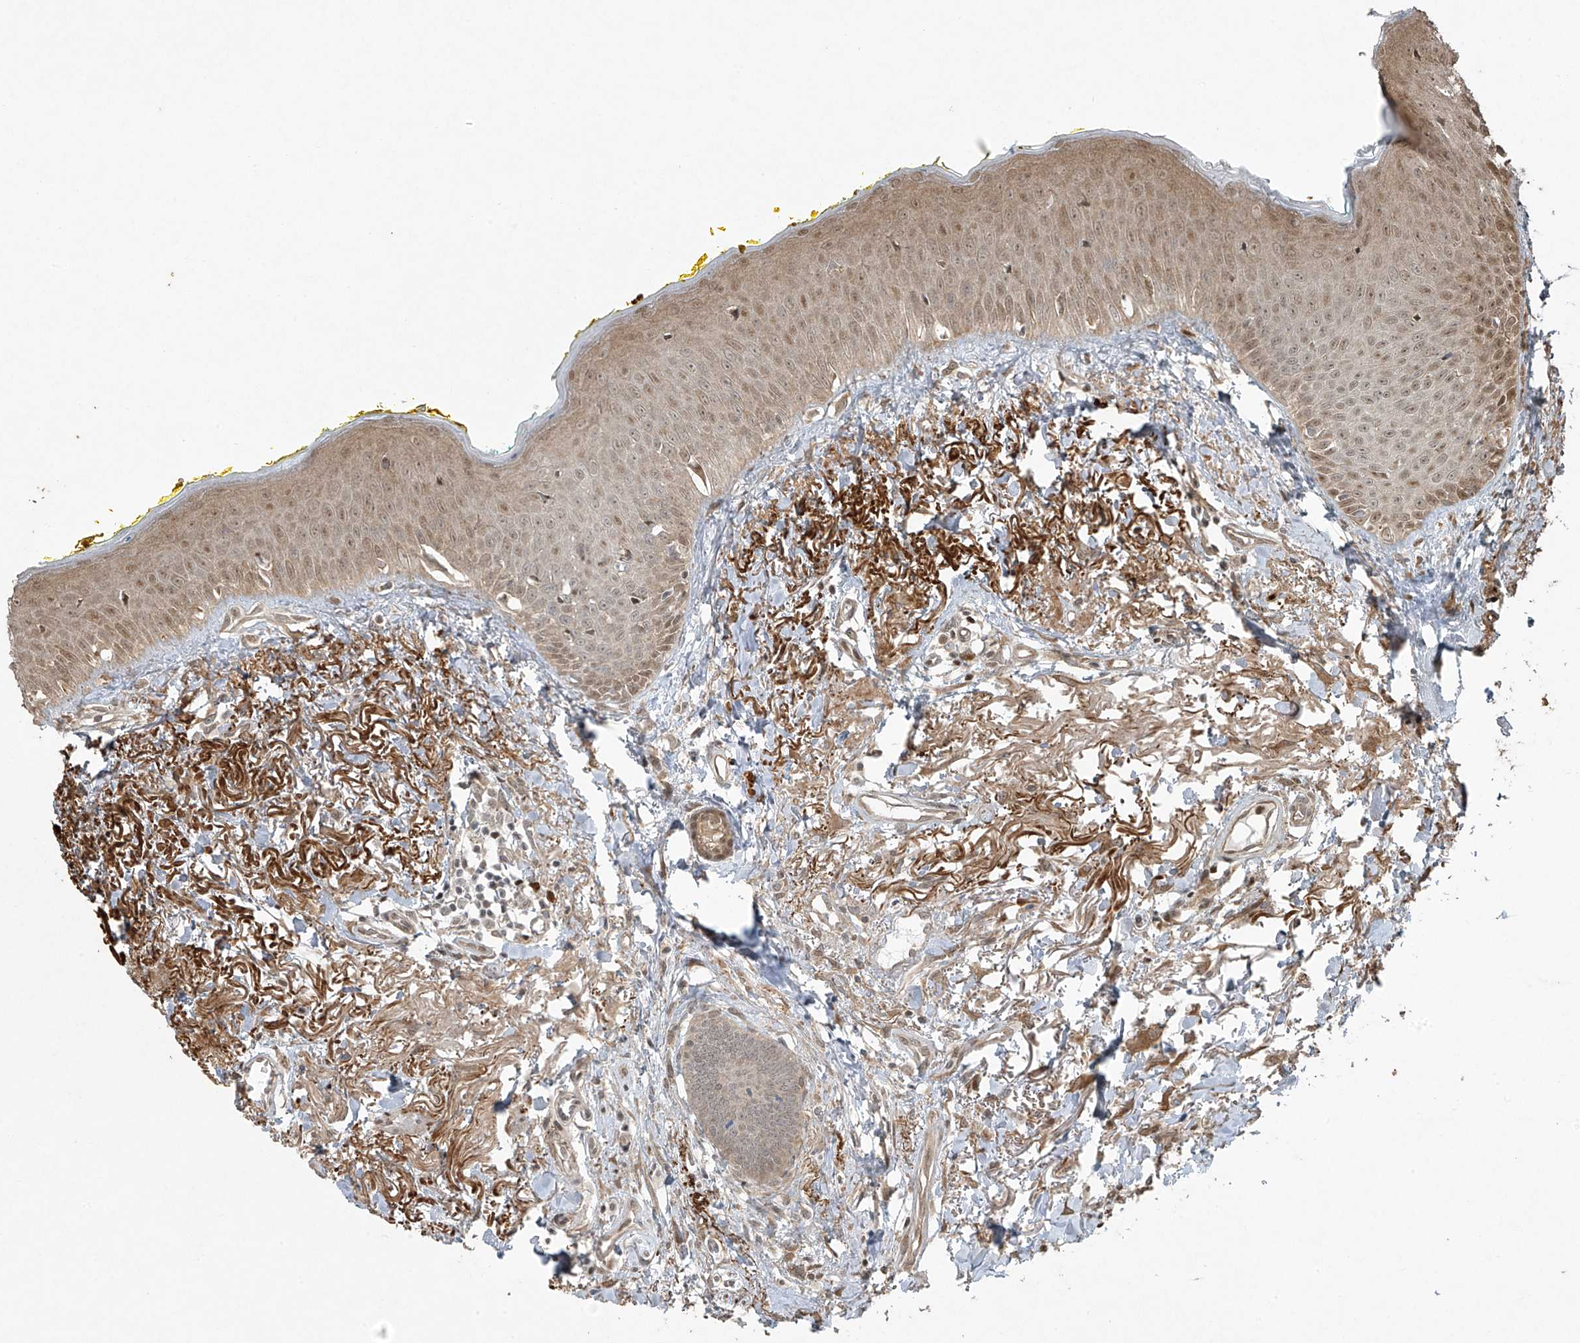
{"staining": {"intensity": "weak", "quantity": ">75%", "location": "cytoplasmic/membranous,nuclear"}, "tissue": "oral mucosa", "cell_type": "Squamous epithelial cells", "image_type": "normal", "snomed": [{"axis": "morphology", "description": "Normal tissue, NOS"}, {"axis": "topography", "description": "Oral tissue"}], "caption": "High-magnification brightfield microscopy of normal oral mucosa stained with DAB (brown) and counterstained with hematoxylin (blue). squamous epithelial cells exhibit weak cytoplasmic/membranous,nuclear positivity is seen in about>75% of cells. (Brightfield microscopy of DAB IHC at high magnification).", "gene": "TTC22", "patient": {"sex": "female", "age": 70}}